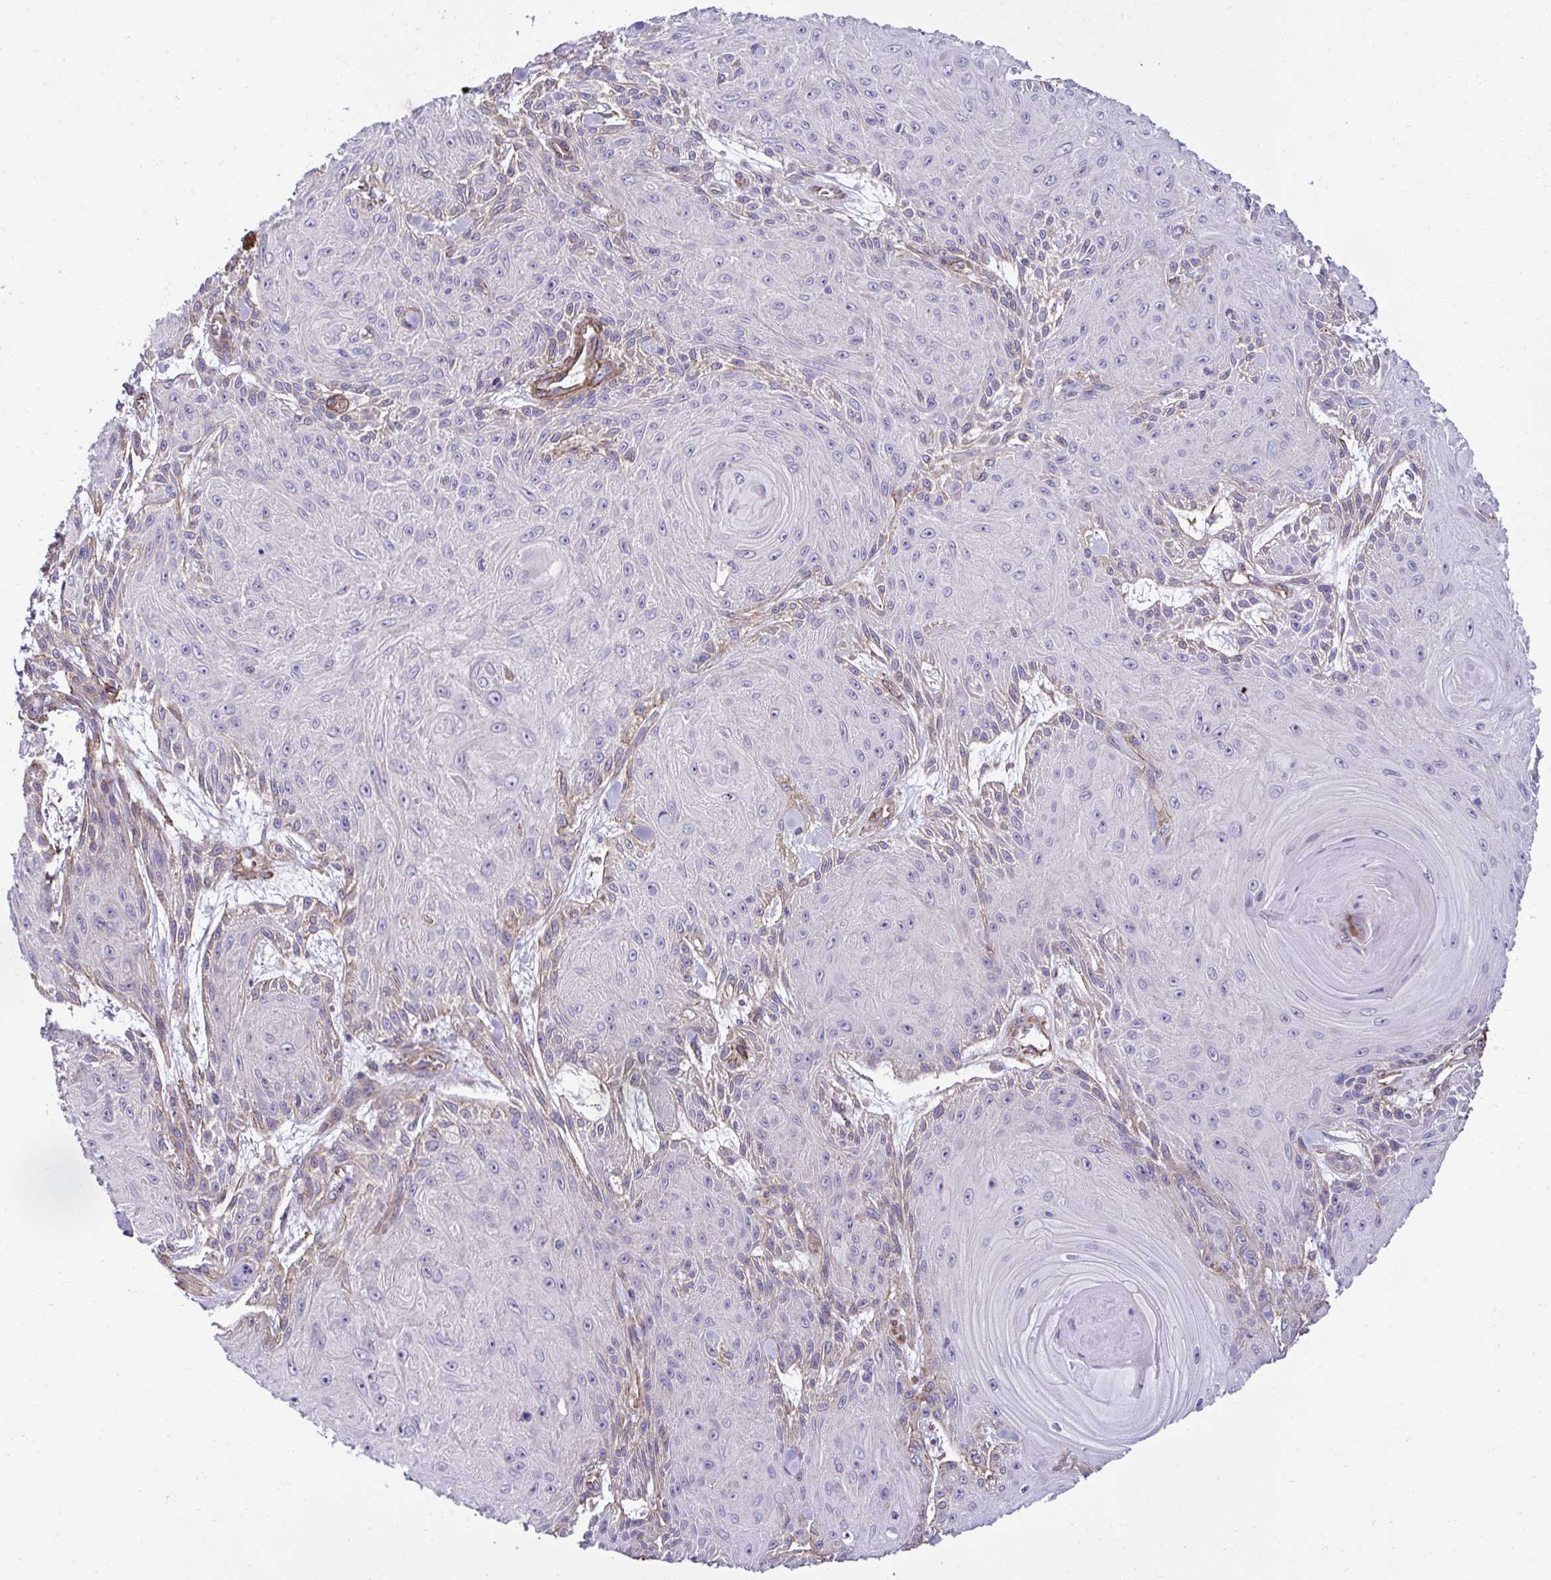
{"staining": {"intensity": "weak", "quantity": "<25%", "location": "cytoplasmic/membranous"}, "tissue": "skin cancer", "cell_type": "Tumor cells", "image_type": "cancer", "snomed": [{"axis": "morphology", "description": "Squamous cell carcinoma, NOS"}, {"axis": "topography", "description": "Skin"}], "caption": "A histopathology image of squamous cell carcinoma (skin) stained for a protein displays no brown staining in tumor cells.", "gene": "TRIM52", "patient": {"sex": "male", "age": 88}}